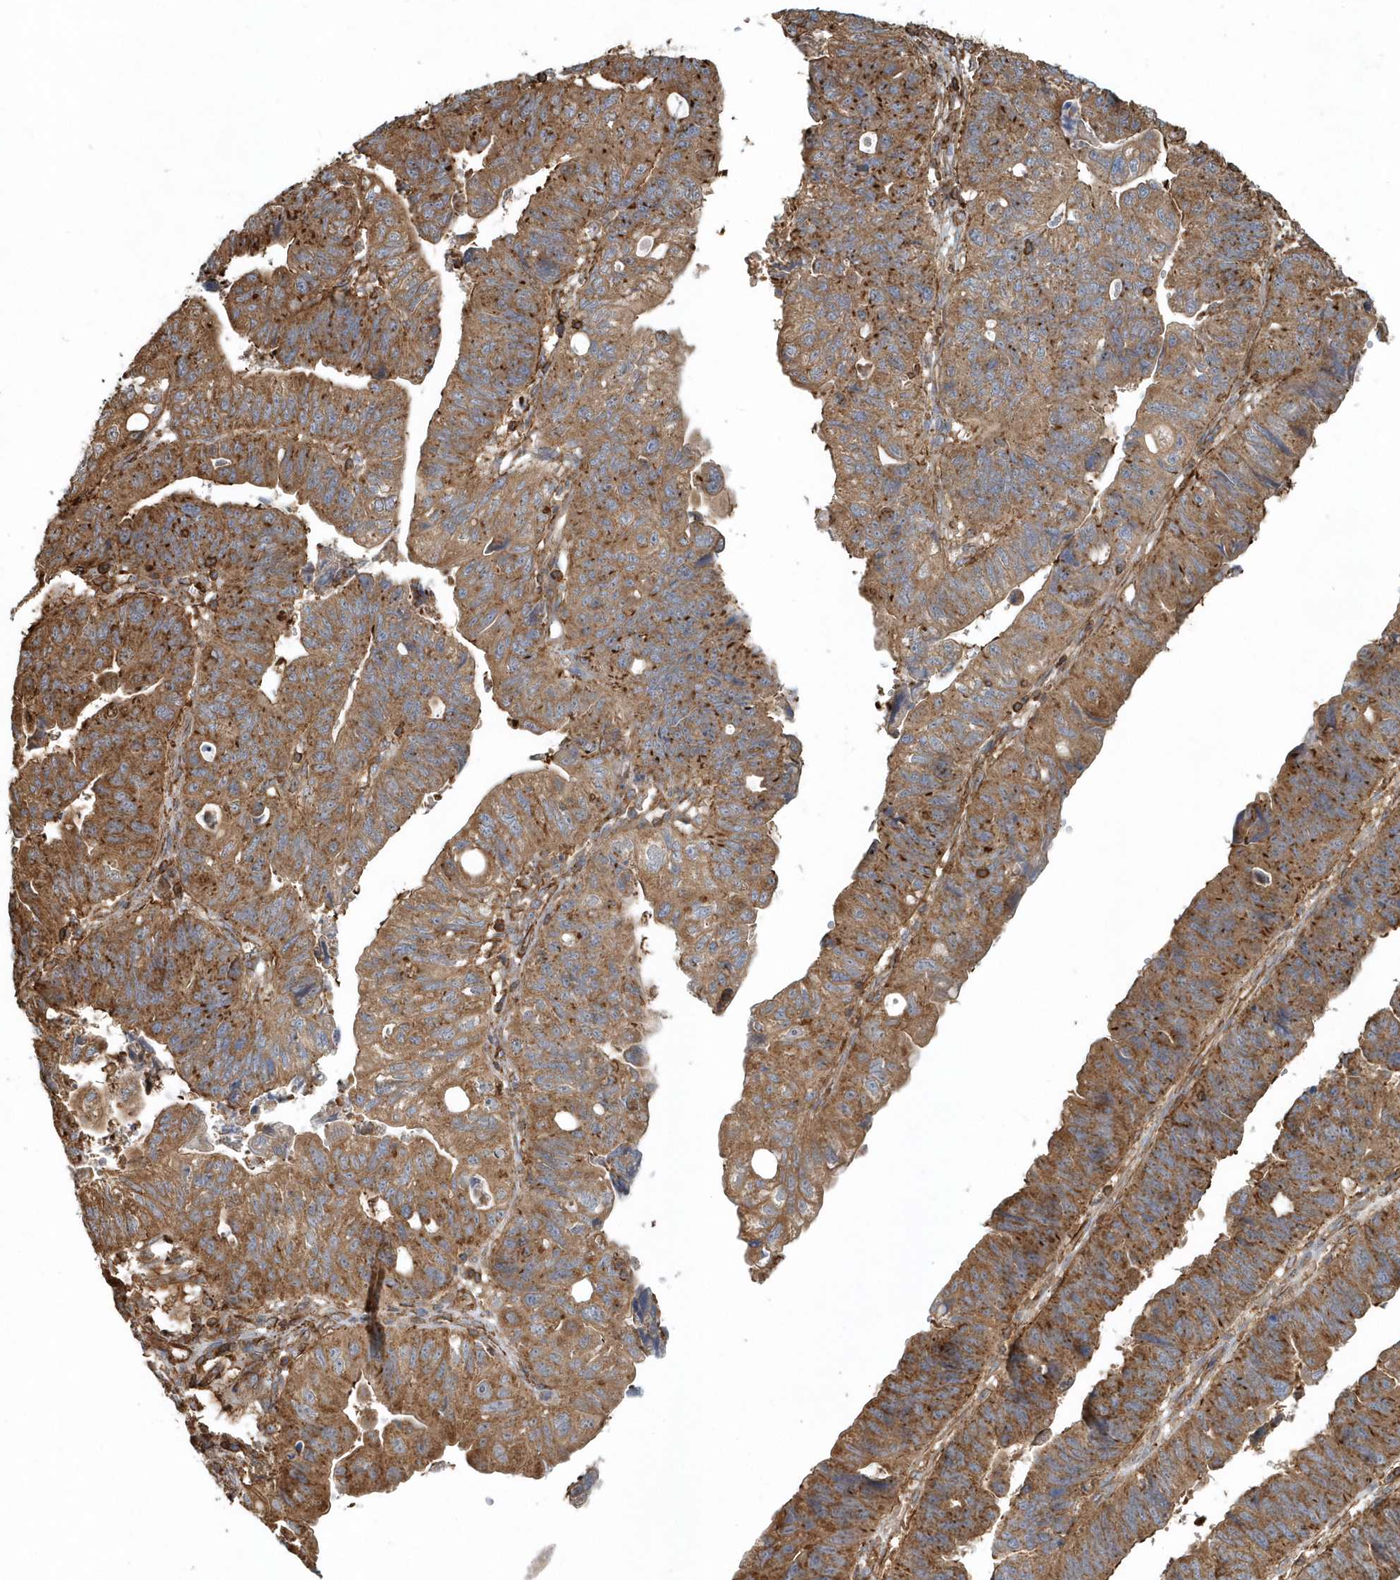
{"staining": {"intensity": "moderate", "quantity": ">75%", "location": "cytoplasmic/membranous"}, "tissue": "stomach cancer", "cell_type": "Tumor cells", "image_type": "cancer", "snomed": [{"axis": "morphology", "description": "Adenocarcinoma, NOS"}, {"axis": "topography", "description": "Stomach"}], "caption": "Protein staining of adenocarcinoma (stomach) tissue reveals moderate cytoplasmic/membranous positivity in approximately >75% of tumor cells. (IHC, brightfield microscopy, high magnification).", "gene": "MMUT", "patient": {"sex": "male", "age": 59}}